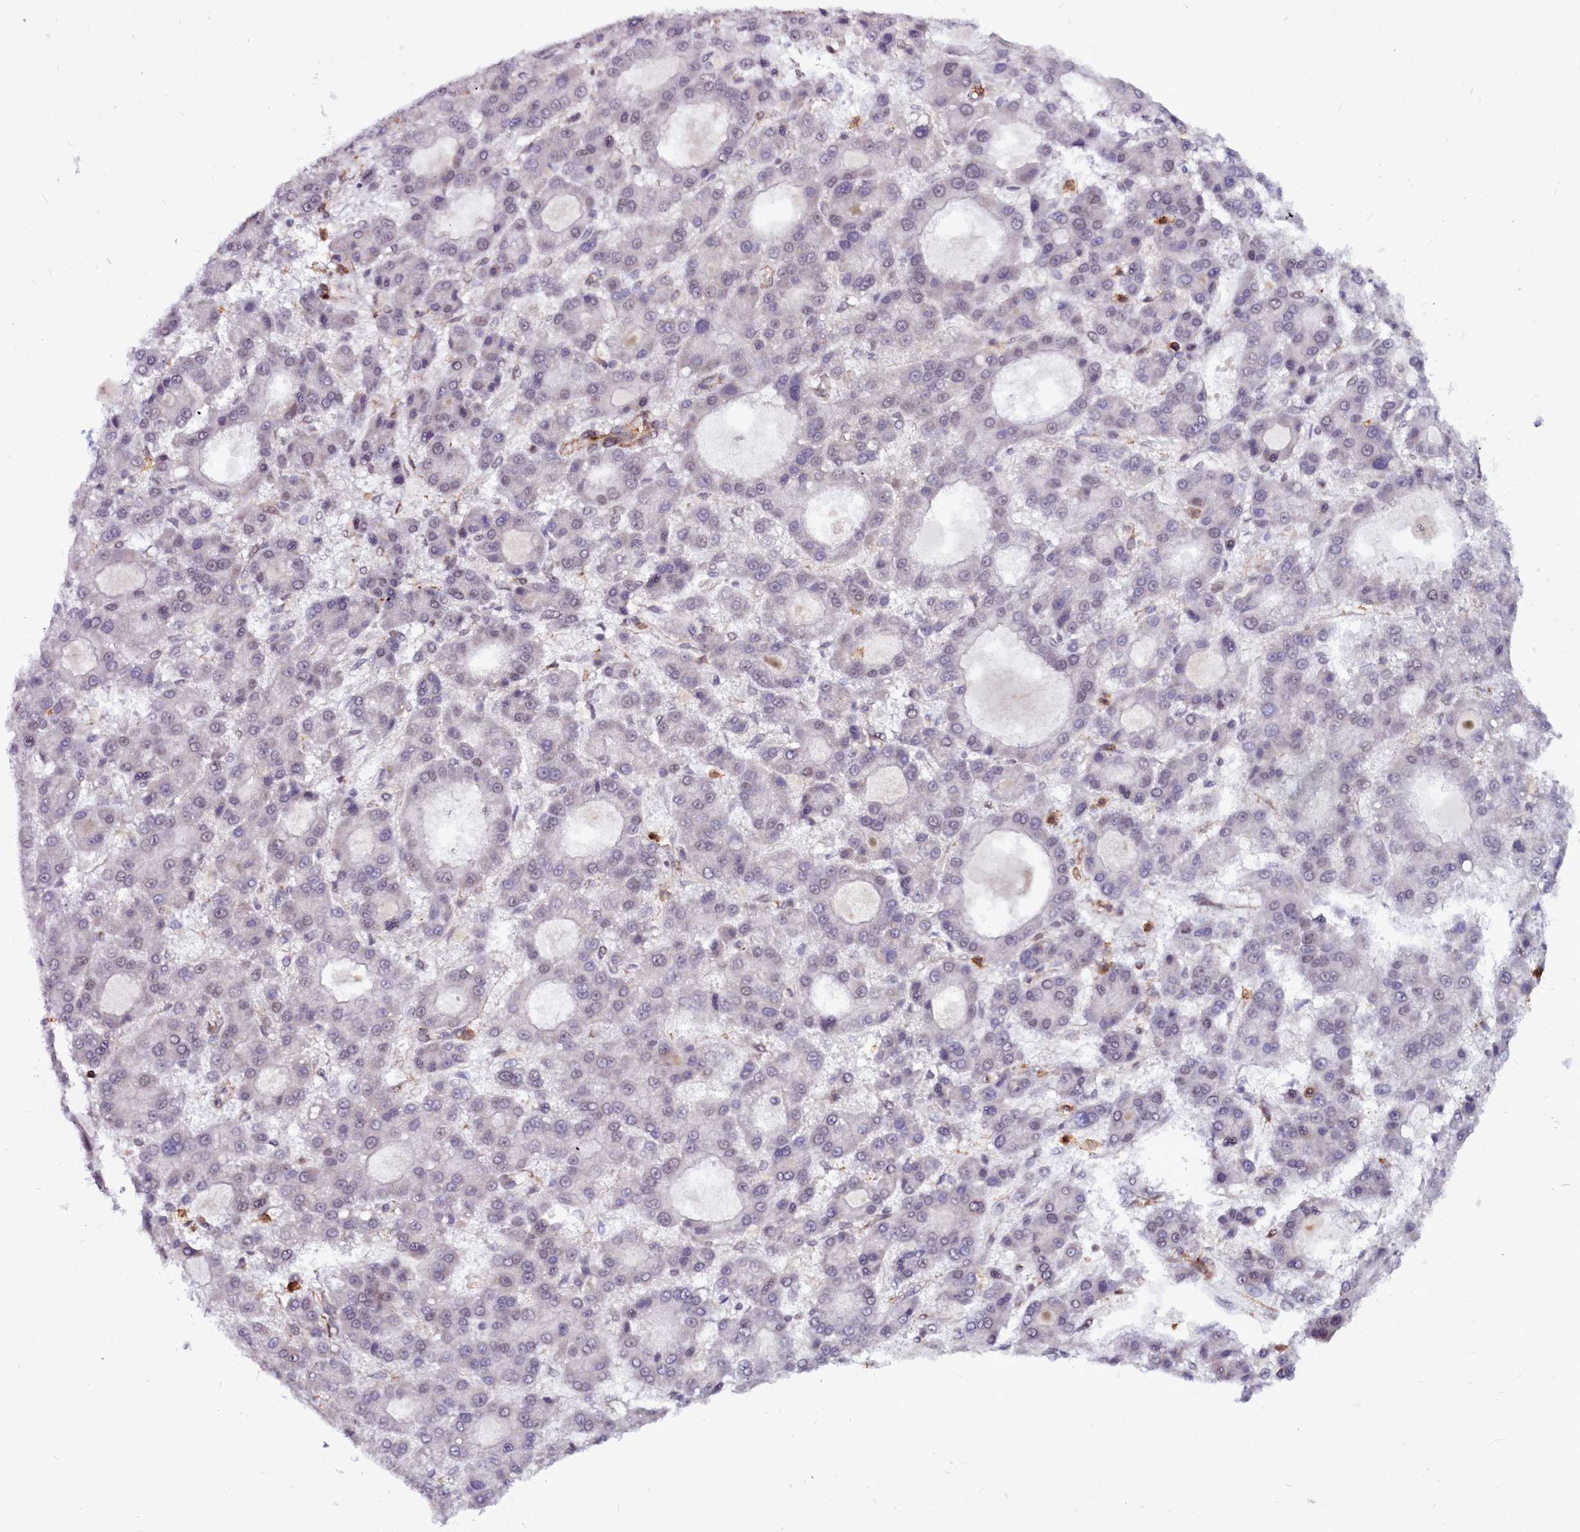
{"staining": {"intensity": "negative", "quantity": "none", "location": "none"}, "tissue": "liver cancer", "cell_type": "Tumor cells", "image_type": "cancer", "snomed": [{"axis": "morphology", "description": "Carcinoma, Hepatocellular, NOS"}, {"axis": "topography", "description": "Liver"}], "caption": "Image shows no protein staining in tumor cells of liver hepatocellular carcinoma tissue.", "gene": "CLK3", "patient": {"sex": "male", "age": 70}}